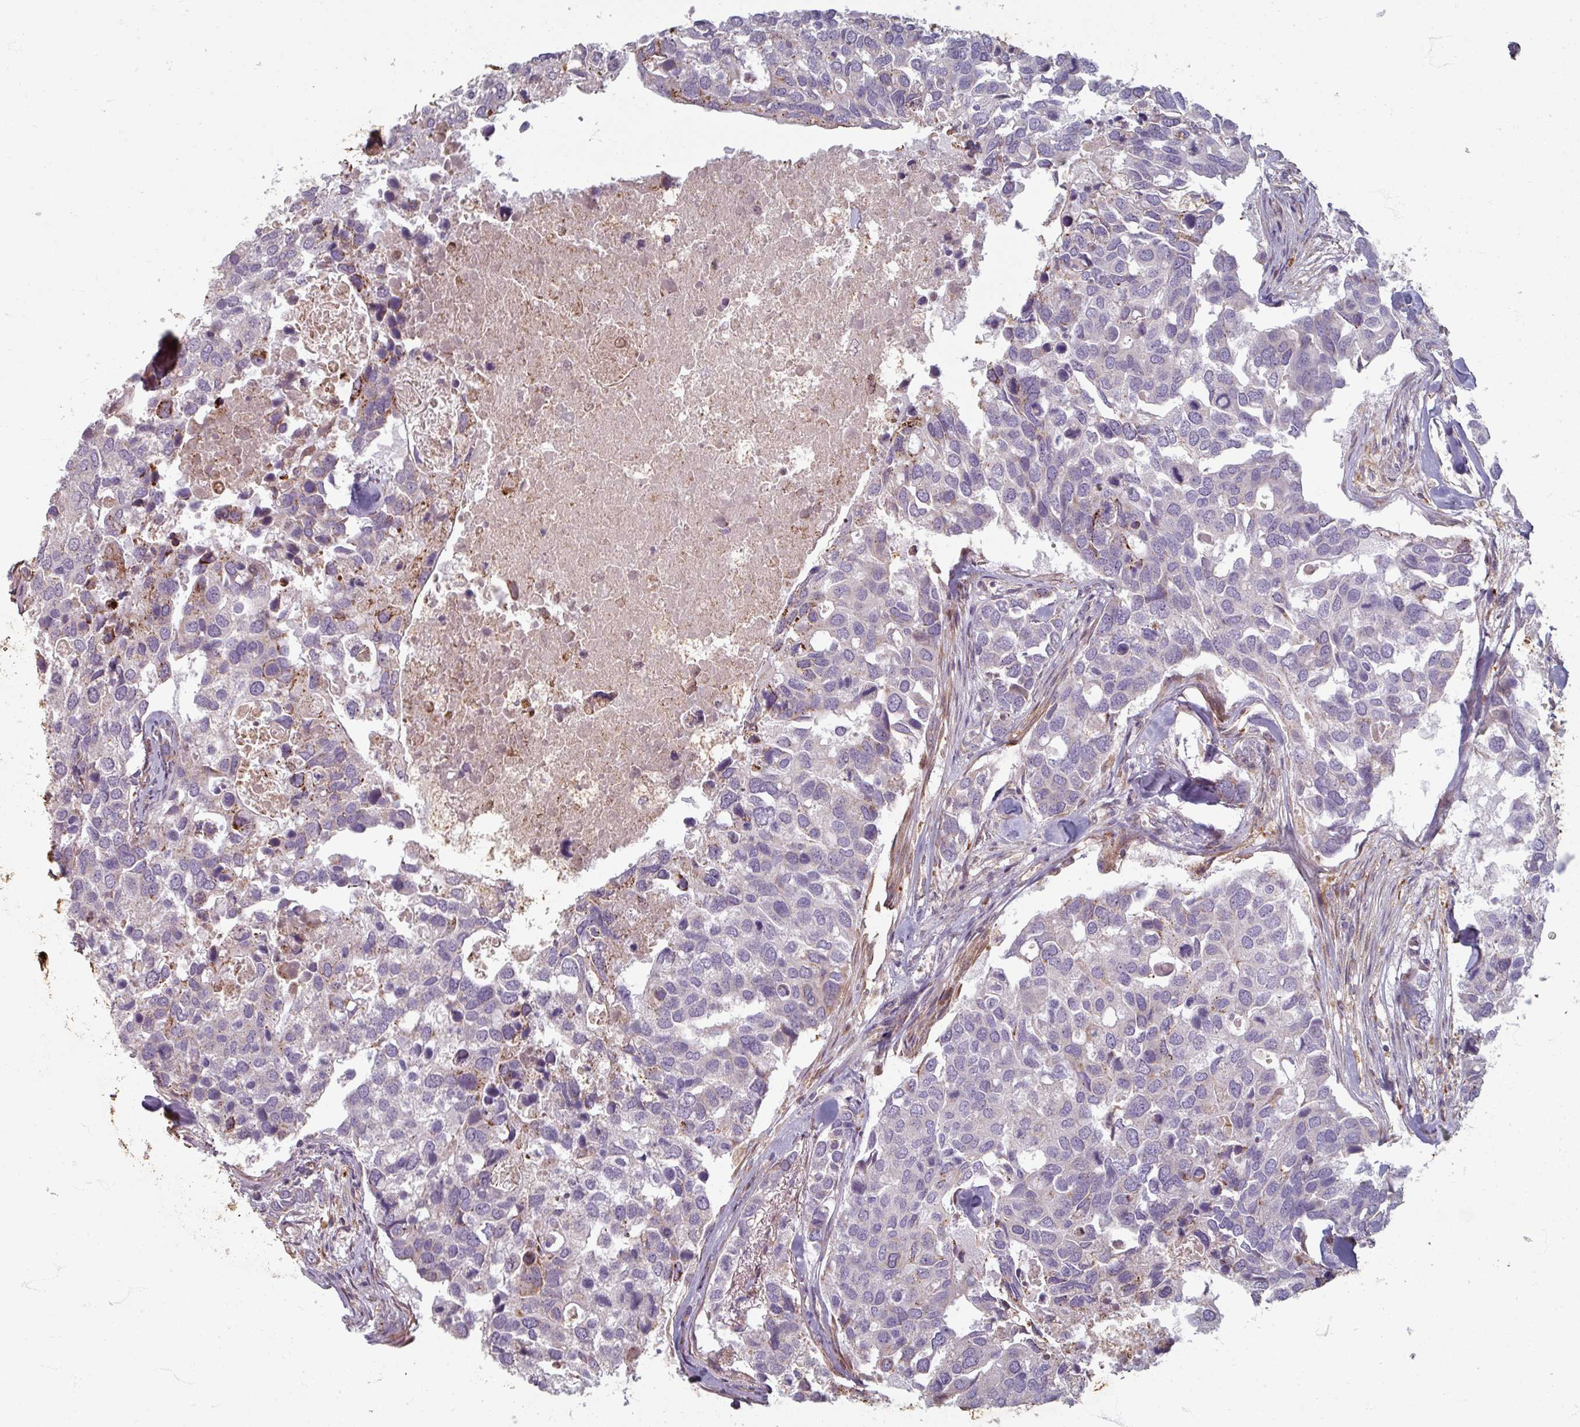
{"staining": {"intensity": "negative", "quantity": "none", "location": "none"}, "tissue": "breast cancer", "cell_type": "Tumor cells", "image_type": "cancer", "snomed": [{"axis": "morphology", "description": "Duct carcinoma"}, {"axis": "topography", "description": "Breast"}], "caption": "DAB (3,3'-diaminobenzidine) immunohistochemical staining of intraductal carcinoma (breast) demonstrates no significant positivity in tumor cells.", "gene": "GABARAPL1", "patient": {"sex": "female", "age": 83}}